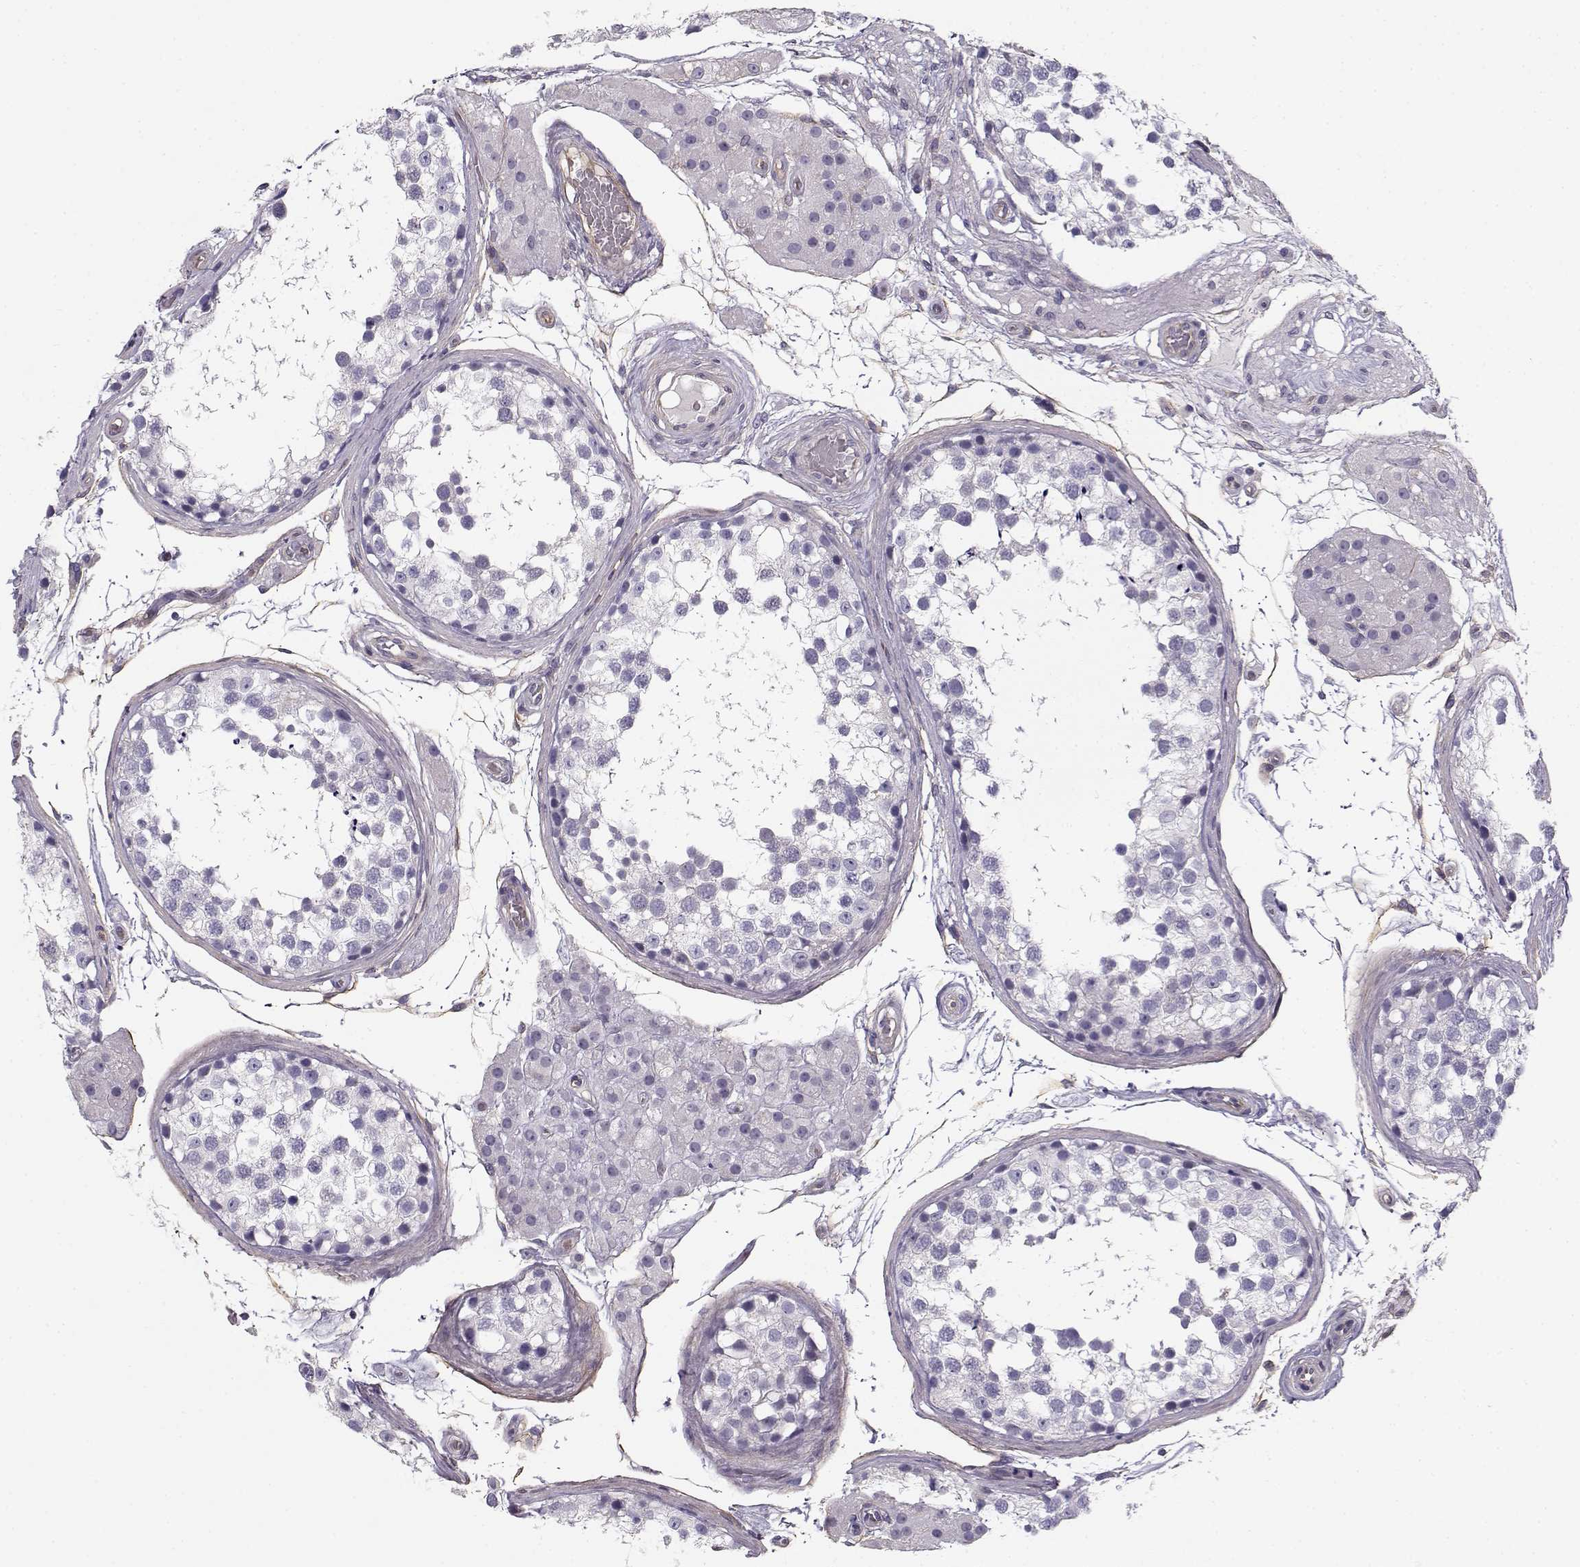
{"staining": {"intensity": "negative", "quantity": "none", "location": "none"}, "tissue": "testis", "cell_type": "Cells in seminiferous ducts", "image_type": "normal", "snomed": [{"axis": "morphology", "description": "Normal tissue, NOS"}, {"axis": "morphology", "description": "Seminoma, NOS"}, {"axis": "topography", "description": "Testis"}], "caption": "A high-resolution image shows IHC staining of normal testis, which demonstrates no significant staining in cells in seminiferous ducts. Brightfield microscopy of immunohistochemistry stained with DAB (brown) and hematoxylin (blue), captured at high magnification.", "gene": "MYO1A", "patient": {"sex": "male", "age": 65}}